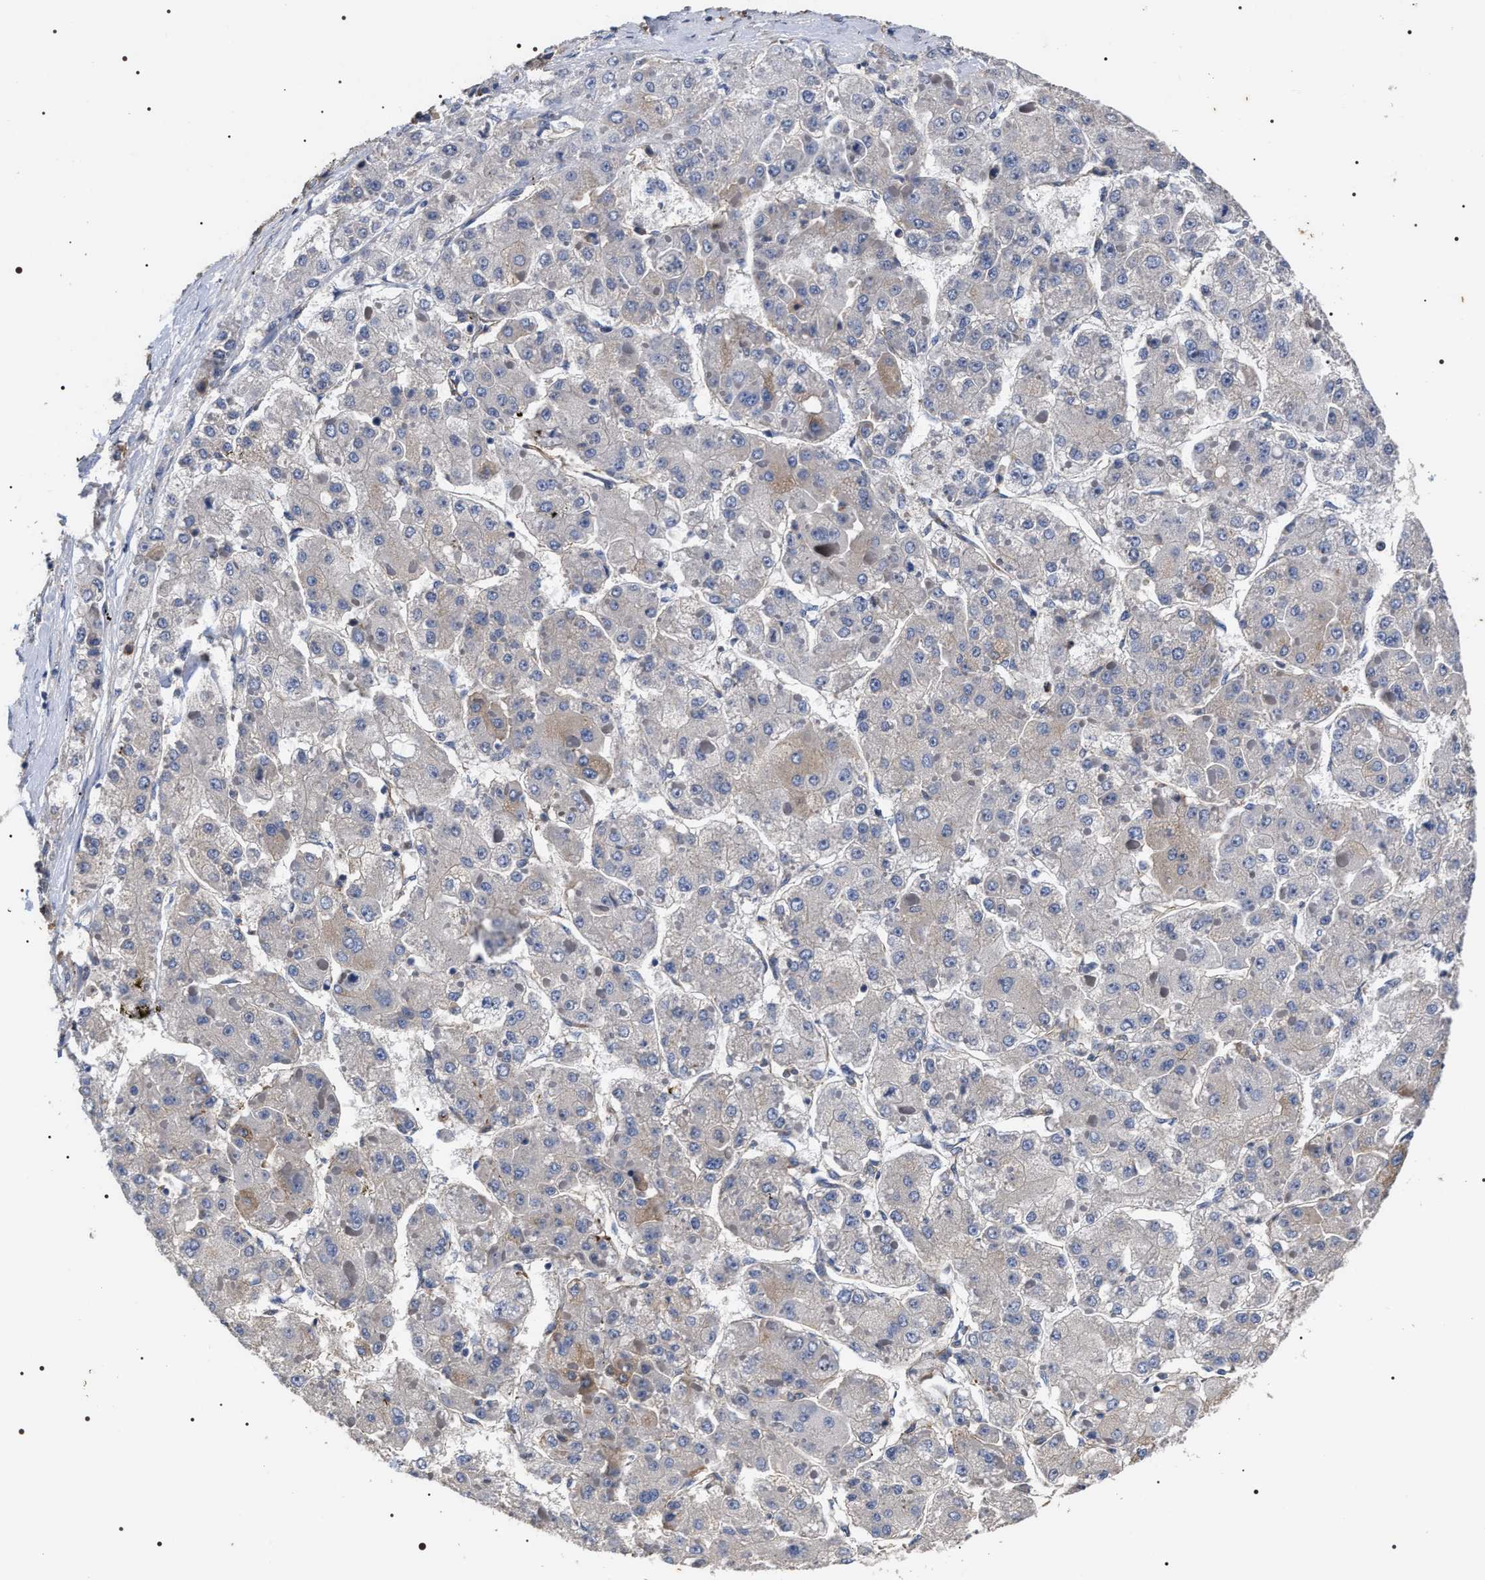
{"staining": {"intensity": "moderate", "quantity": "<25%", "location": "cytoplasmic/membranous"}, "tissue": "liver cancer", "cell_type": "Tumor cells", "image_type": "cancer", "snomed": [{"axis": "morphology", "description": "Carcinoma, Hepatocellular, NOS"}, {"axis": "topography", "description": "Liver"}], "caption": "Human hepatocellular carcinoma (liver) stained with a brown dye displays moderate cytoplasmic/membranous positive positivity in approximately <25% of tumor cells.", "gene": "TSPAN33", "patient": {"sex": "female", "age": 73}}